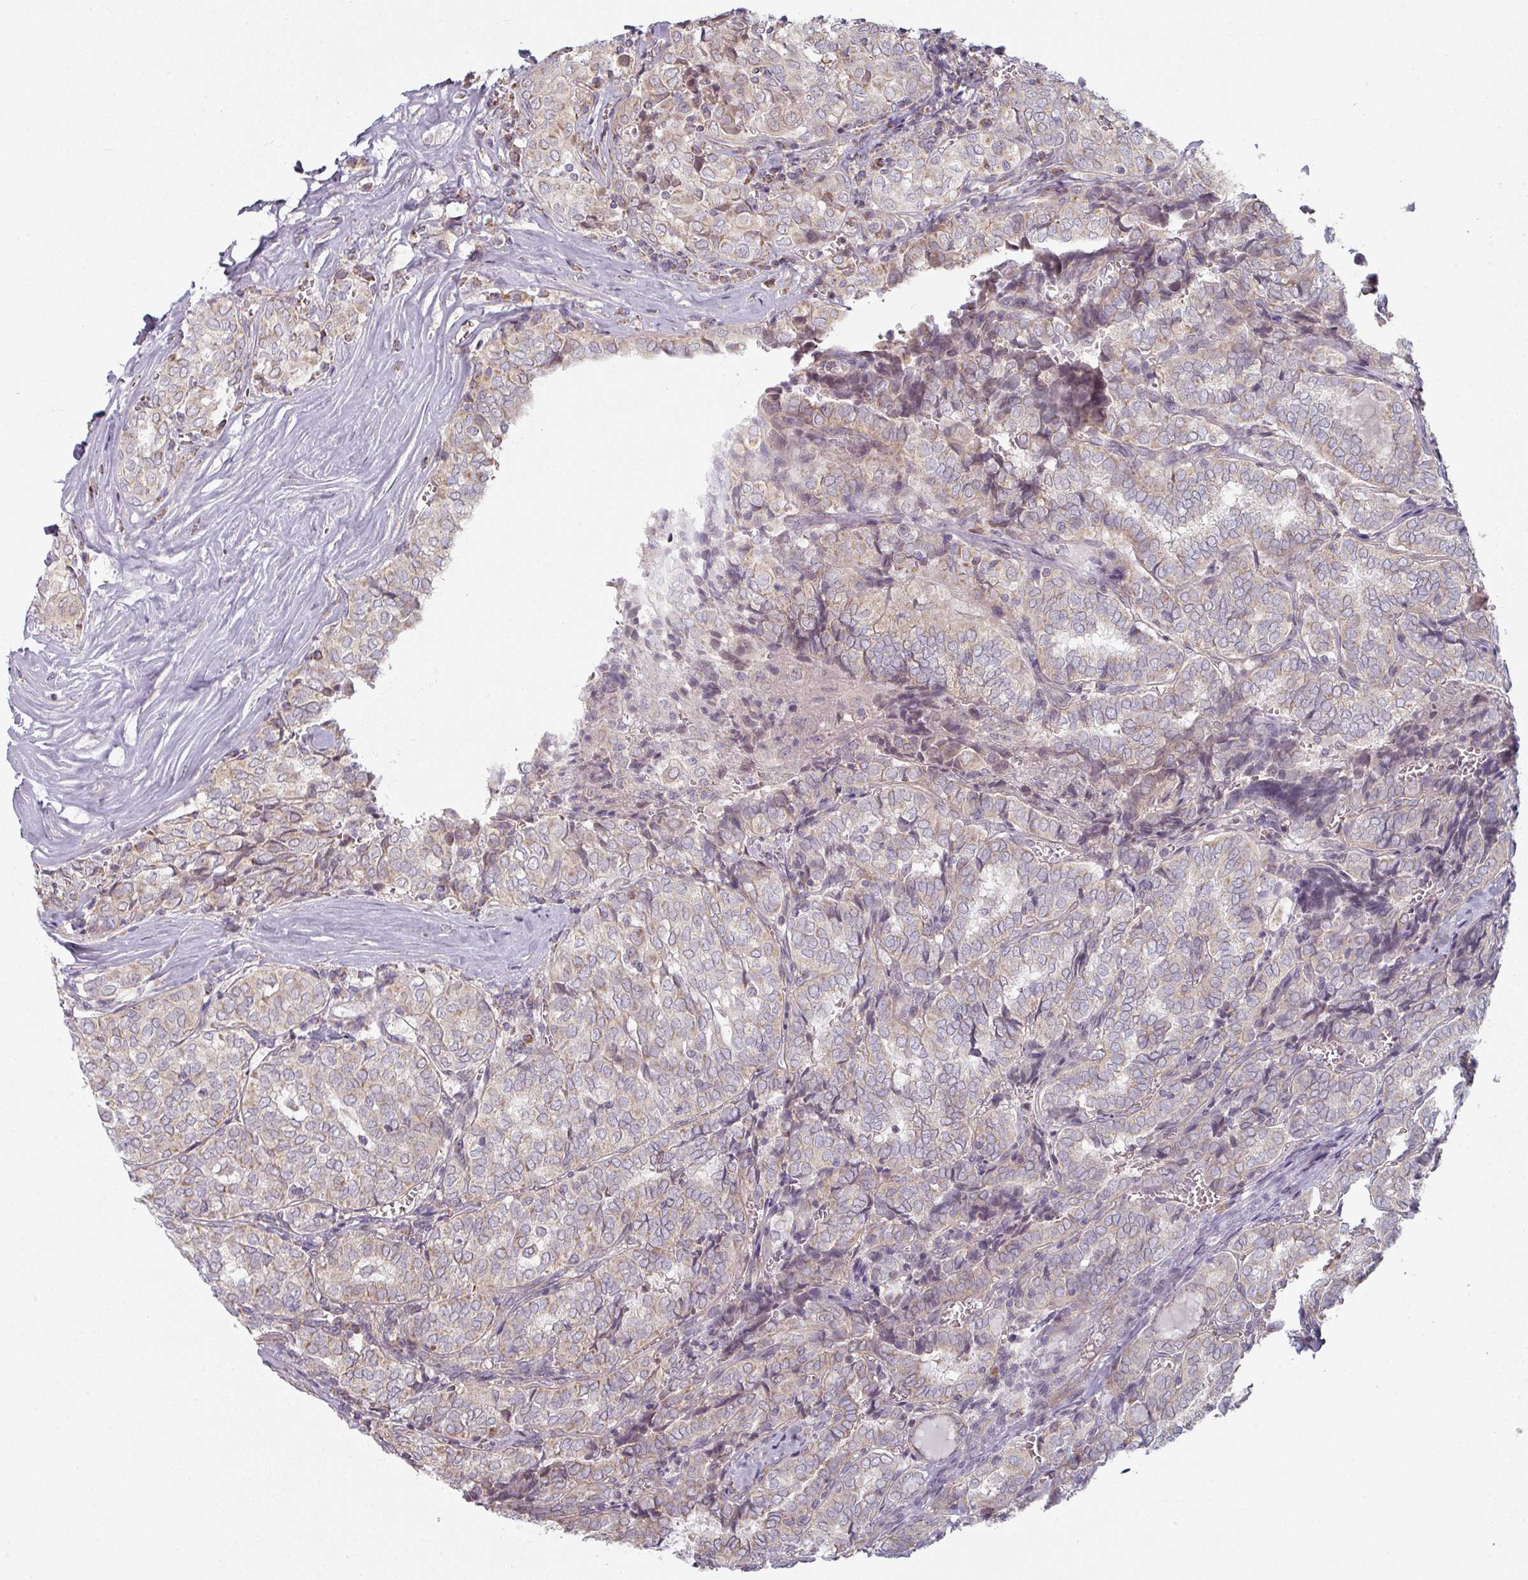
{"staining": {"intensity": "weak", "quantity": "<25%", "location": "cytoplasmic/membranous"}, "tissue": "thyroid cancer", "cell_type": "Tumor cells", "image_type": "cancer", "snomed": [{"axis": "morphology", "description": "Papillary adenocarcinoma, NOS"}, {"axis": "topography", "description": "Thyroid gland"}], "caption": "Tumor cells show no significant positivity in thyroid cancer.", "gene": "PLEKHJ1", "patient": {"sex": "female", "age": 30}}